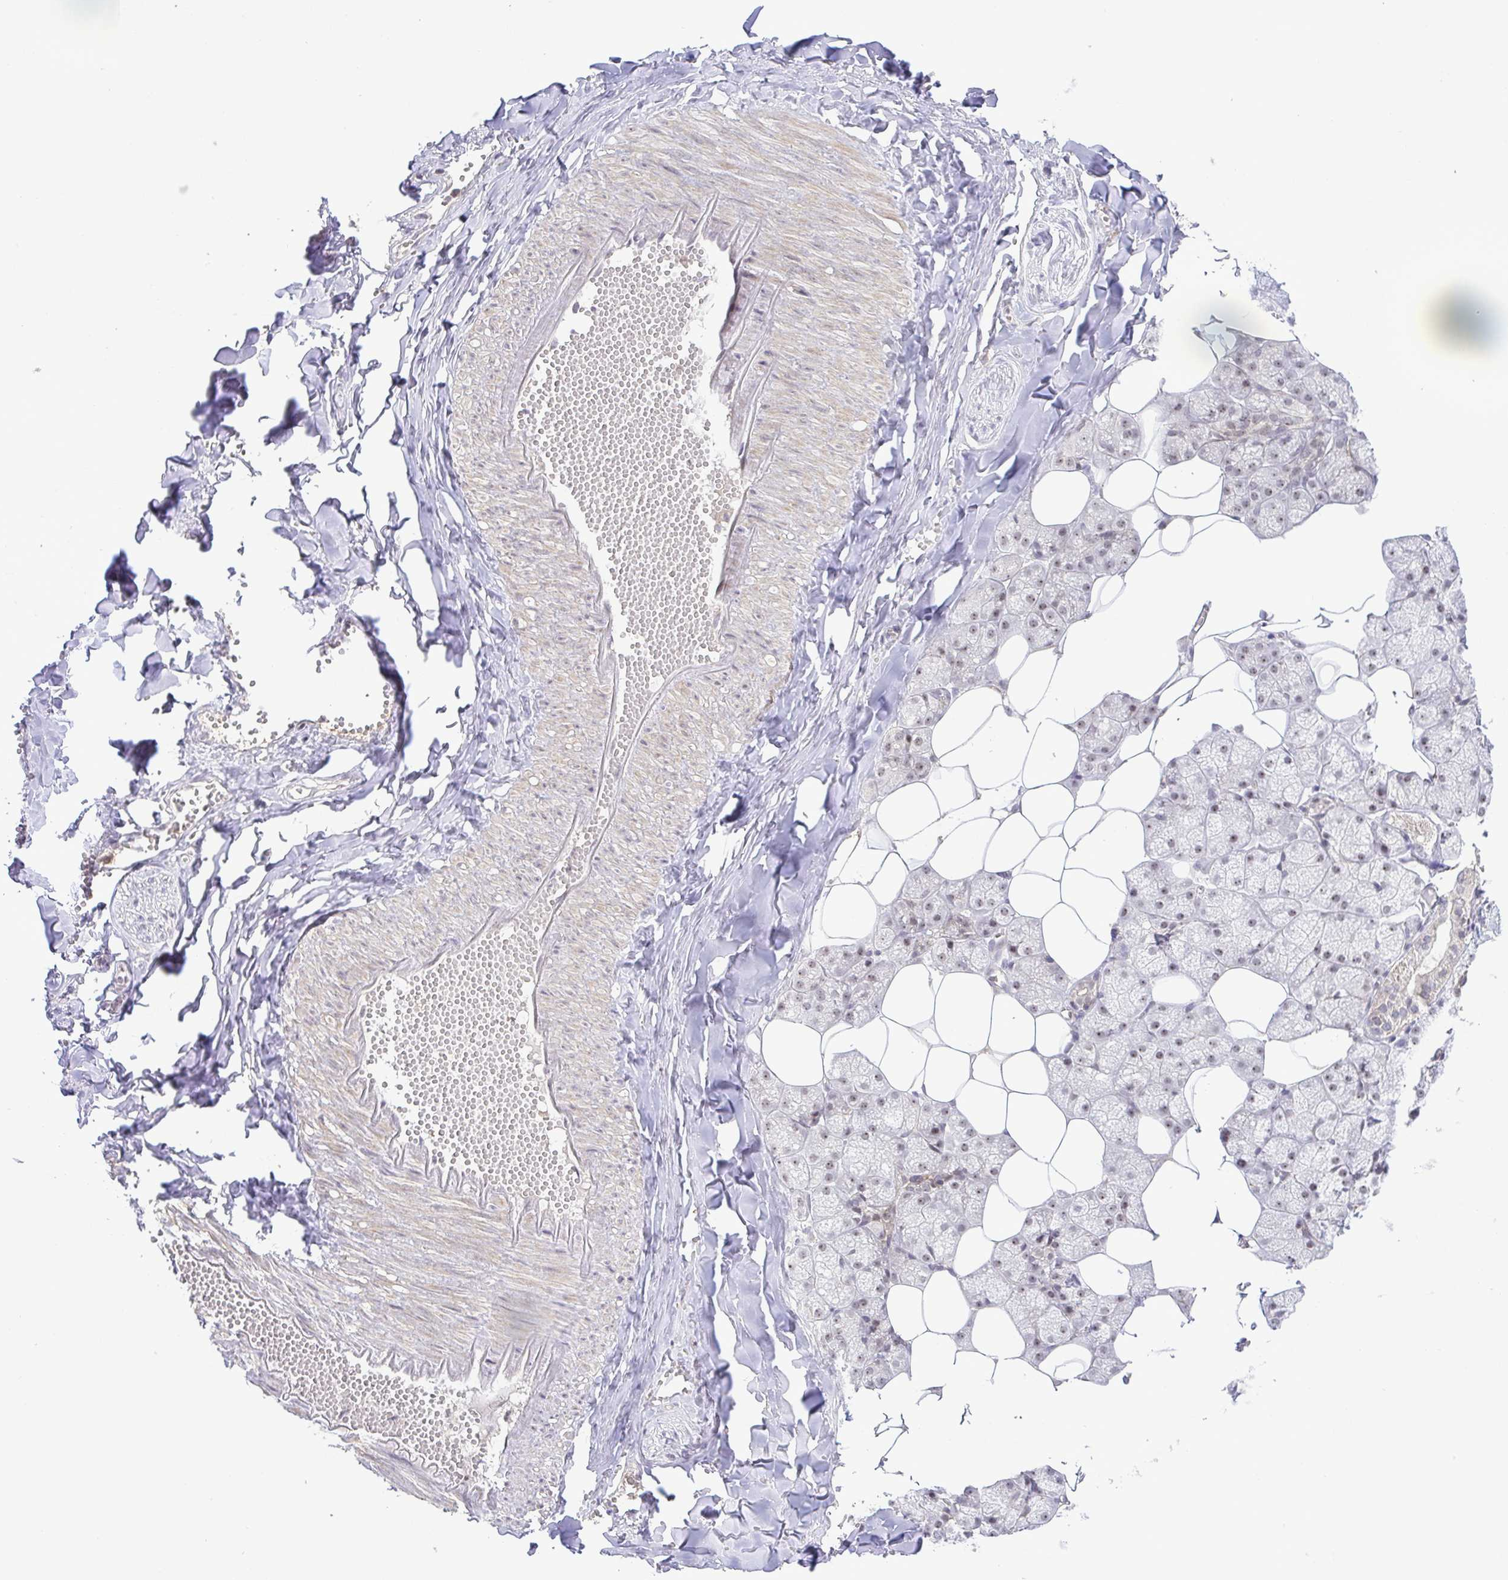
{"staining": {"intensity": "moderate", "quantity": "25%-75%", "location": "nuclear"}, "tissue": "salivary gland", "cell_type": "Glandular cells", "image_type": "normal", "snomed": [{"axis": "morphology", "description": "Normal tissue, NOS"}, {"axis": "topography", "description": "Salivary gland"}, {"axis": "topography", "description": "Peripheral nerve tissue"}], "caption": "High-power microscopy captured an immunohistochemistry image of unremarkable salivary gland, revealing moderate nuclear staining in approximately 25%-75% of glandular cells.", "gene": "RSL24D1", "patient": {"sex": "male", "age": 38}}